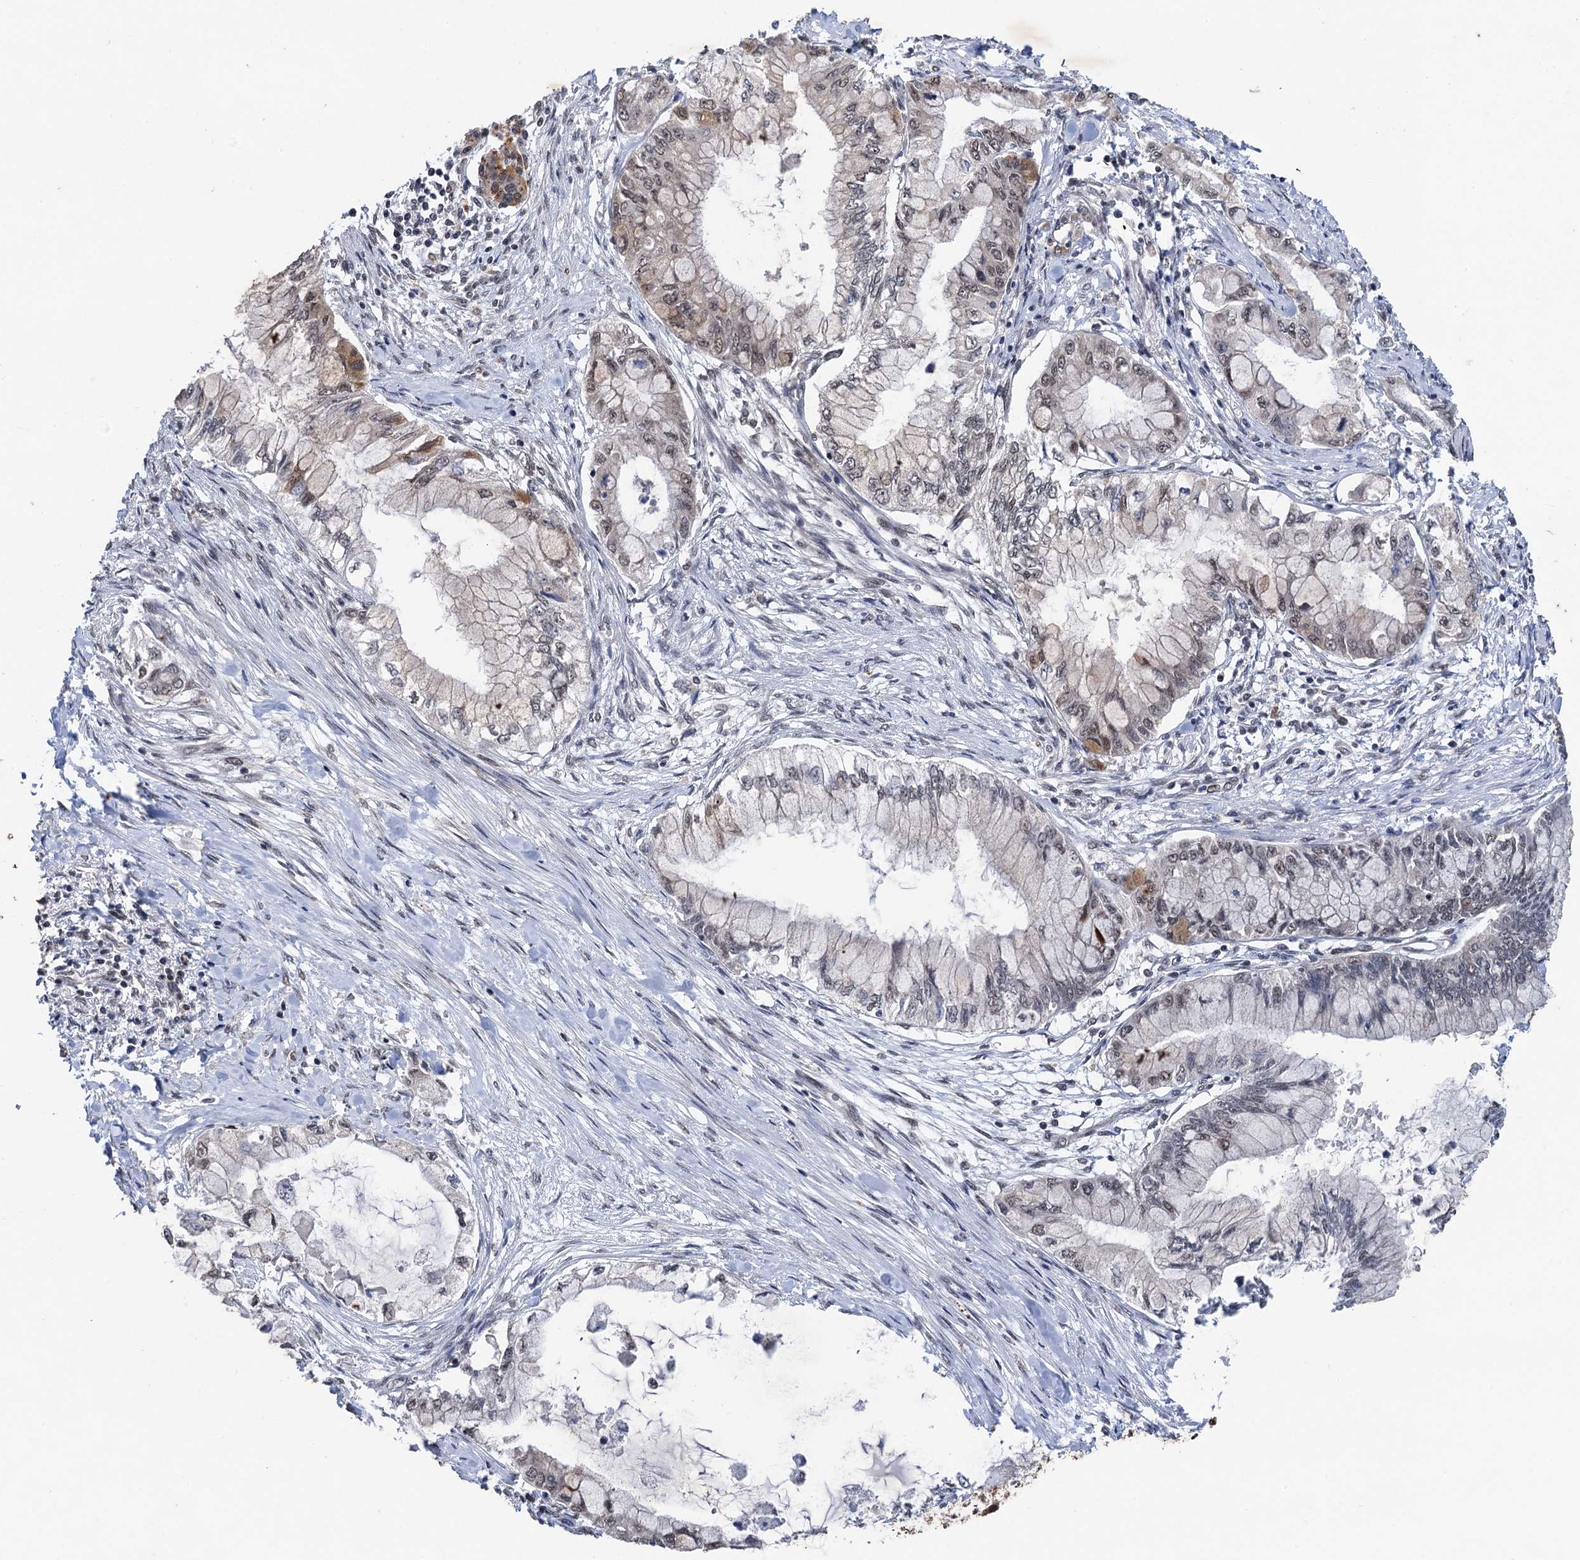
{"staining": {"intensity": "weak", "quantity": "<25%", "location": "nuclear"}, "tissue": "pancreatic cancer", "cell_type": "Tumor cells", "image_type": "cancer", "snomed": [{"axis": "morphology", "description": "Adenocarcinoma, NOS"}, {"axis": "topography", "description": "Pancreas"}], "caption": "Immunohistochemistry (IHC) micrograph of pancreatic cancer (adenocarcinoma) stained for a protein (brown), which shows no expression in tumor cells.", "gene": "REP15", "patient": {"sex": "male", "age": 48}}